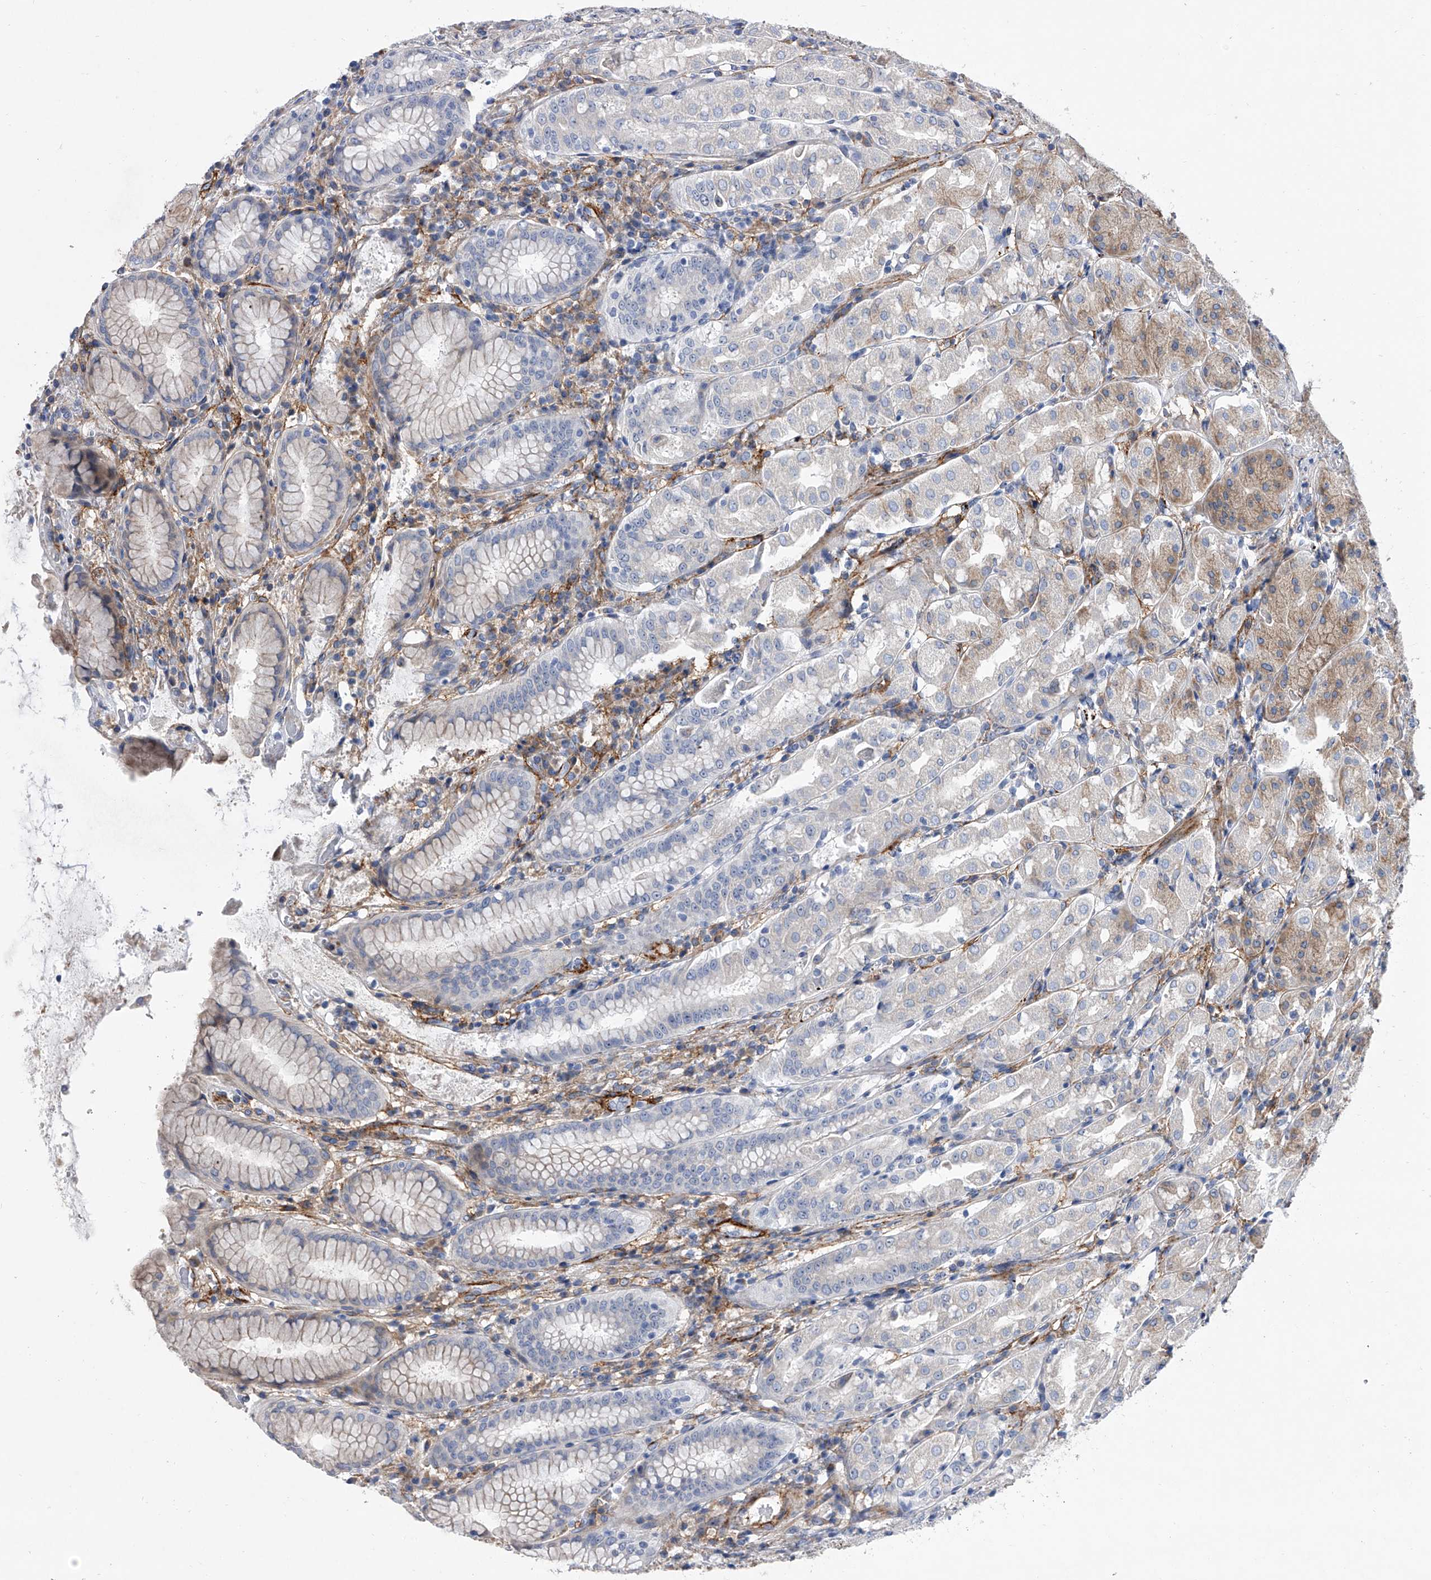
{"staining": {"intensity": "weak", "quantity": "<25%", "location": "cytoplasmic/membranous"}, "tissue": "stomach", "cell_type": "Glandular cells", "image_type": "normal", "snomed": [{"axis": "morphology", "description": "Normal tissue, NOS"}, {"axis": "topography", "description": "Stomach"}, {"axis": "topography", "description": "Stomach, lower"}], "caption": "There is no significant expression in glandular cells of stomach. (DAB (3,3'-diaminobenzidine) IHC, high magnification).", "gene": "ALG14", "patient": {"sex": "female", "age": 56}}